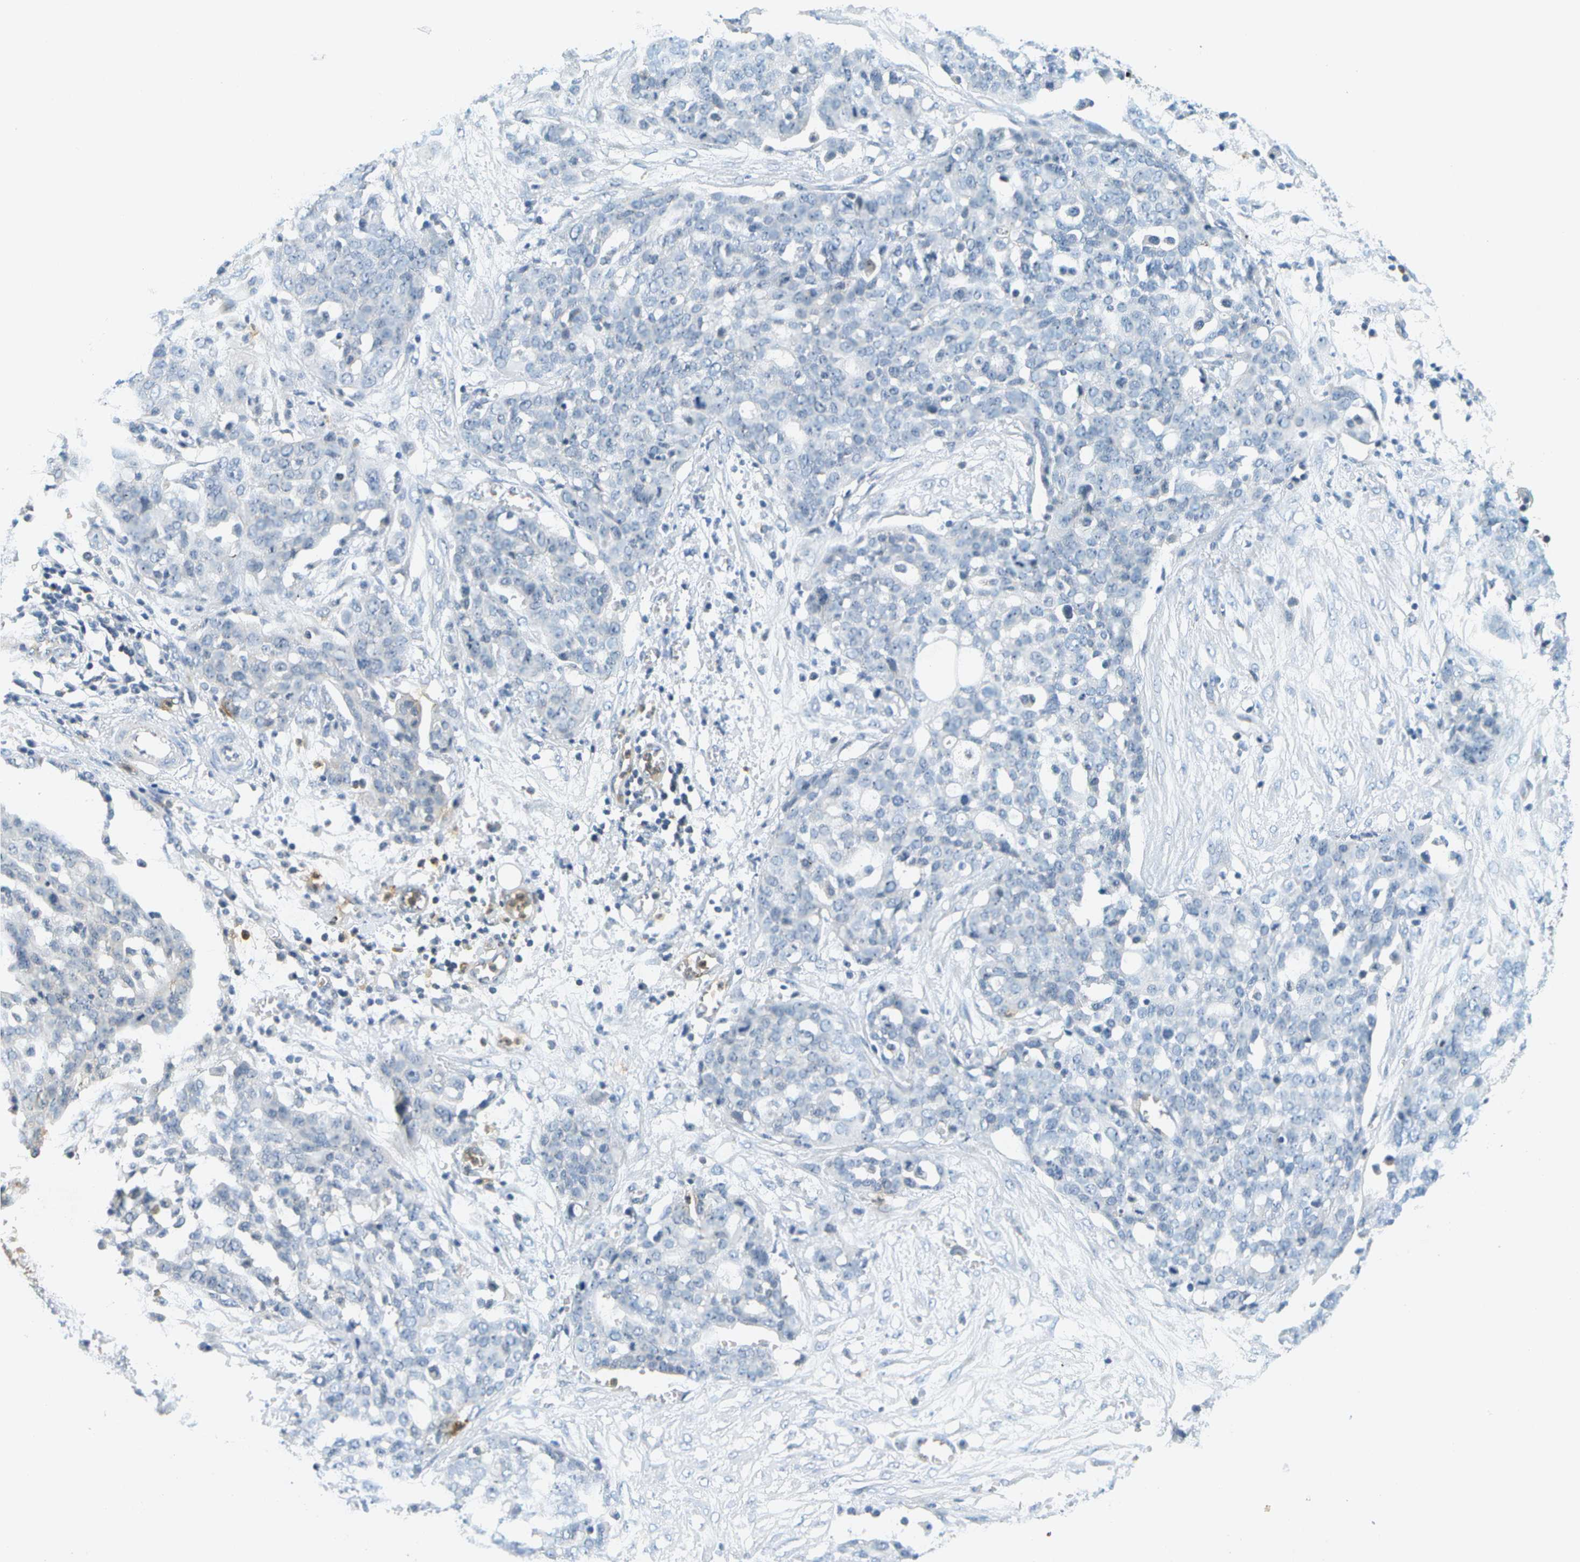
{"staining": {"intensity": "negative", "quantity": "none", "location": "none"}, "tissue": "ovarian cancer", "cell_type": "Tumor cells", "image_type": "cancer", "snomed": [{"axis": "morphology", "description": "Cystadenocarcinoma, serous, NOS"}, {"axis": "topography", "description": "Soft tissue"}, {"axis": "topography", "description": "Ovary"}], "caption": "The micrograph displays no staining of tumor cells in ovarian cancer. The staining is performed using DAB brown chromogen with nuclei counter-stained in using hematoxylin.", "gene": "RASGRP2", "patient": {"sex": "female", "age": 57}}